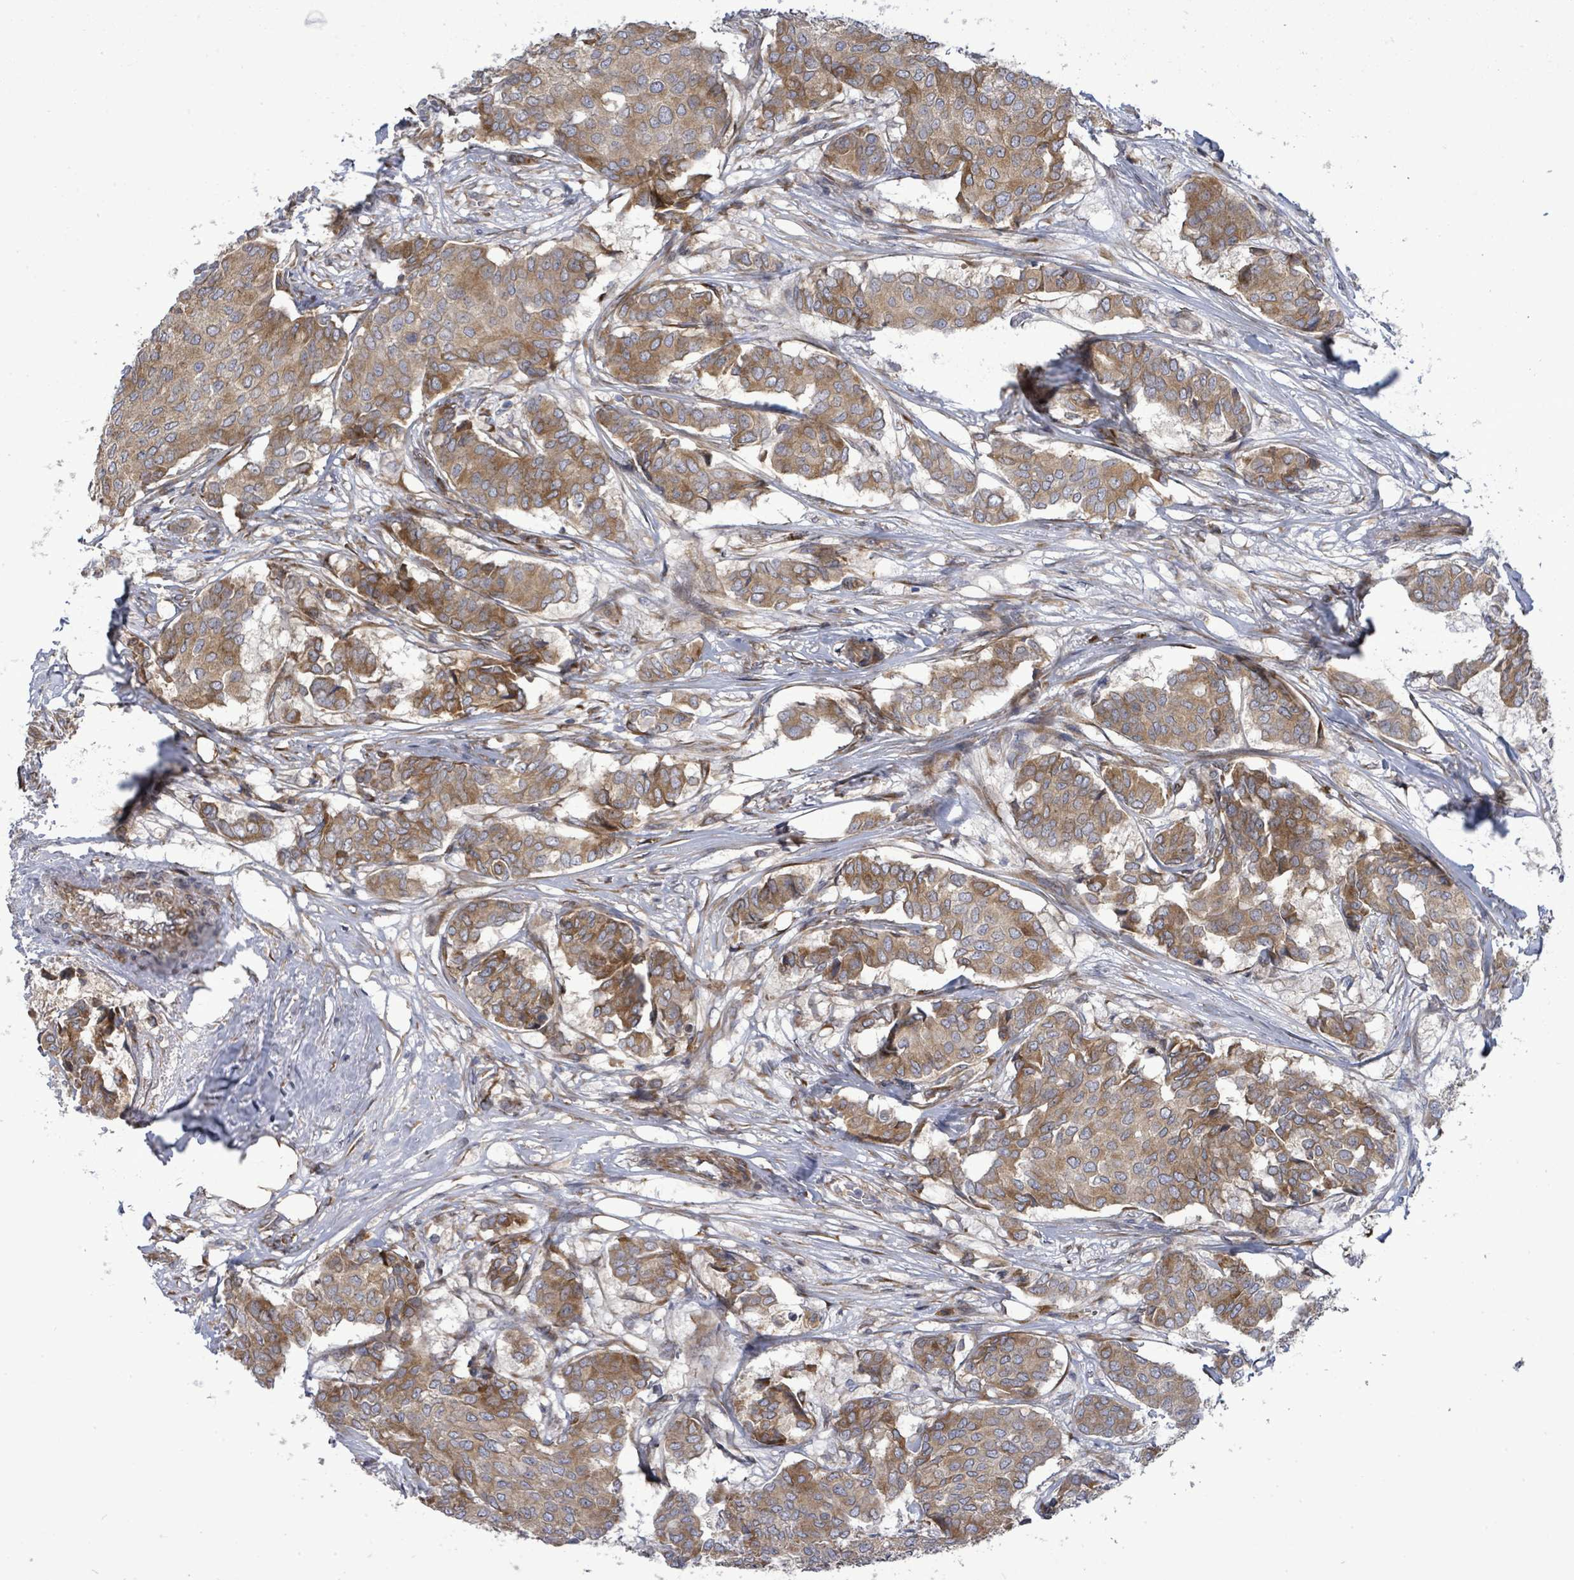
{"staining": {"intensity": "moderate", "quantity": ">75%", "location": "cytoplasmic/membranous"}, "tissue": "breast cancer", "cell_type": "Tumor cells", "image_type": "cancer", "snomed": [{"axis": "morphology", "description": "Duct carcinoma"}, {"axis": "topography", "description": "Breast"}], "caption": "Protein analysis of breast cancer tissue shows moderate cytoplasmic/membranous expression in about >75% of tumor cells.", "gene": "SAR1A", "patient": {"sex": "female", "age": 75}}